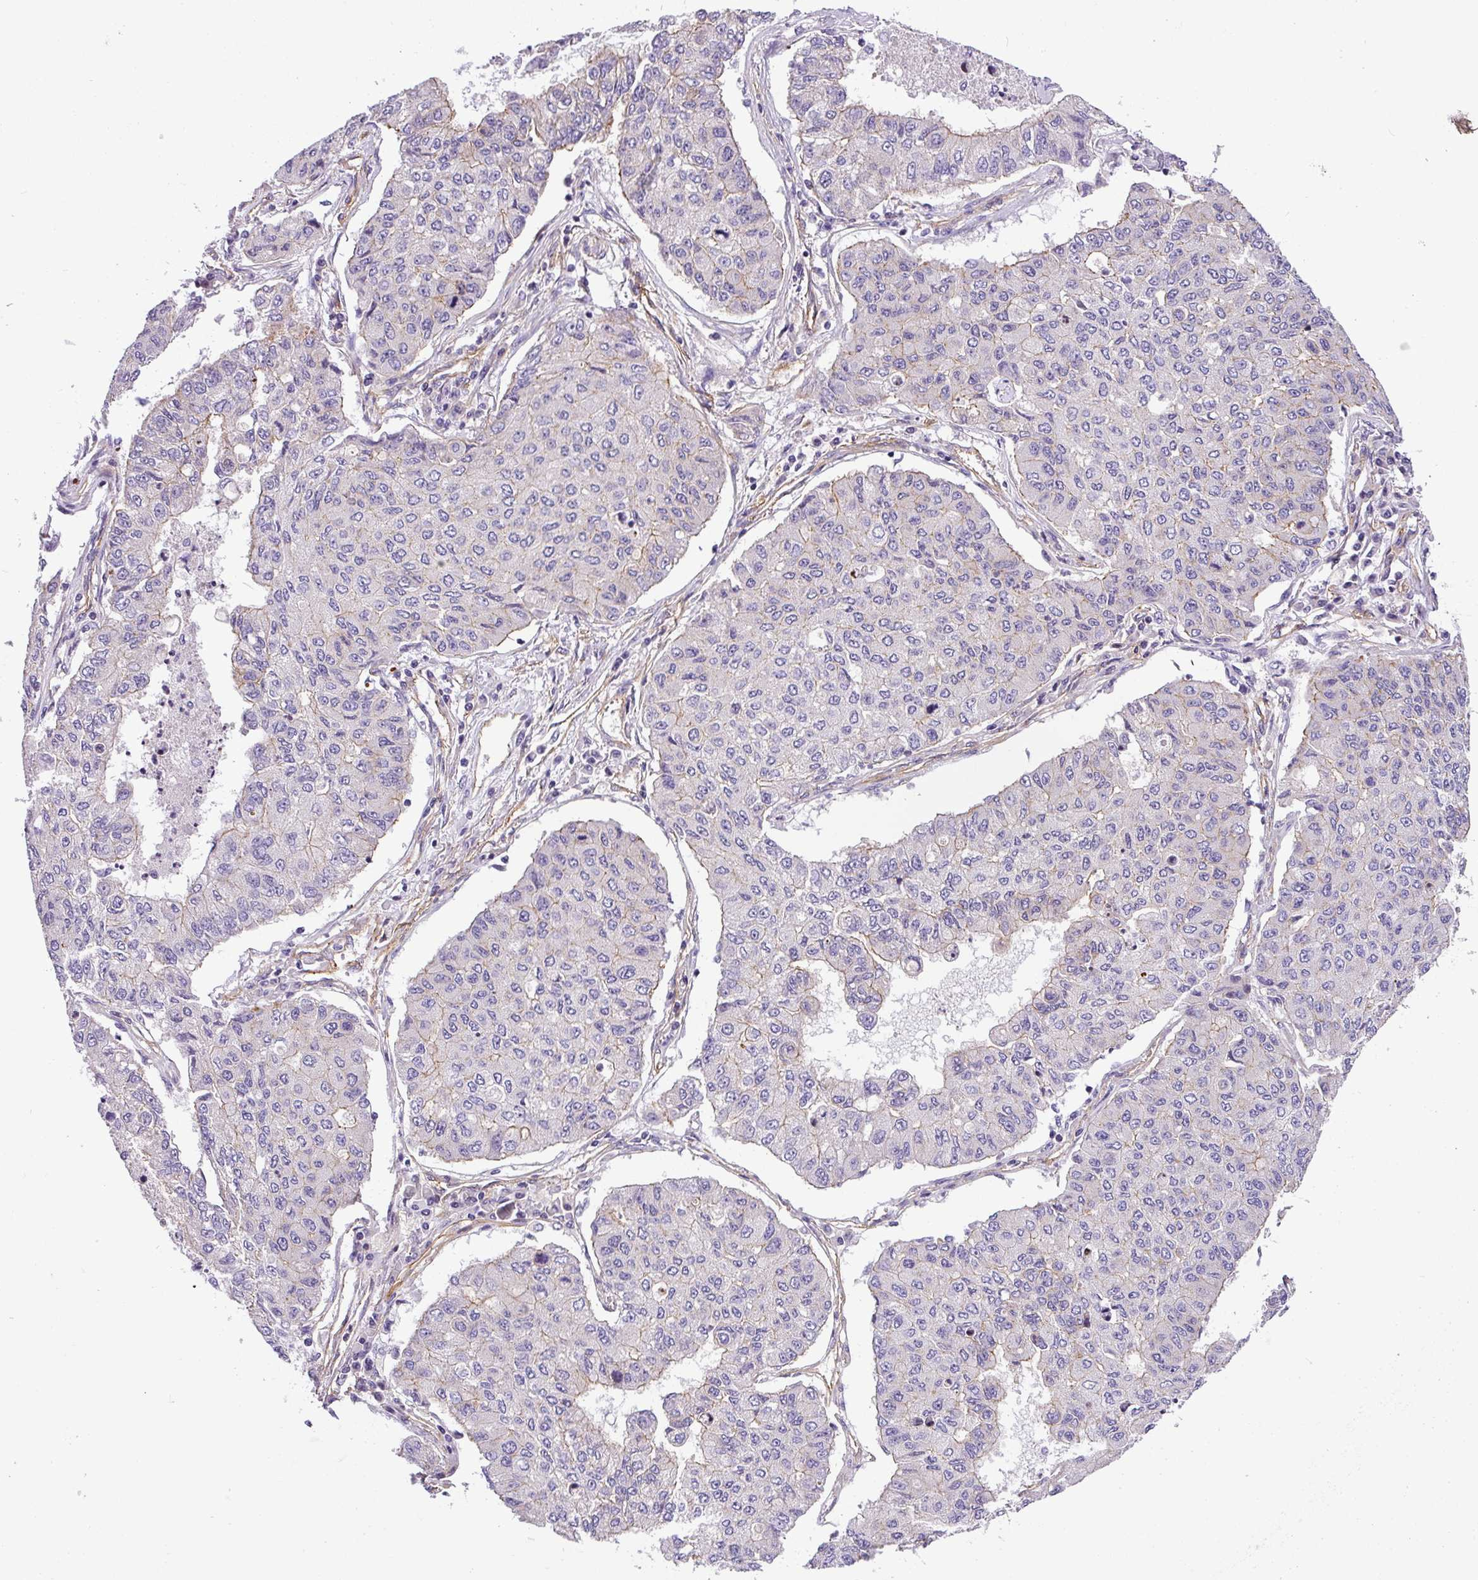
{"staining": {"intensity": "weak", "quantity": "<25%", "location": "cytoplasmic/membranous"}, "tissue": "lung cancer", "cell_type": "Tumor cells", "image_type": "cancer", "snomed": [{"axis": "morphology", "description": "Squamous cell carcinoma, NOS"}, {"axis": "topography", "description": "Lung"}], "caption": "Lung squamous cell carcinoma stained for a protein using immunohistochemistry (IHC) shows no positivity tumor cells.", "gene": "OR11H4", "patient": {"sex": "male", "age": 74}}